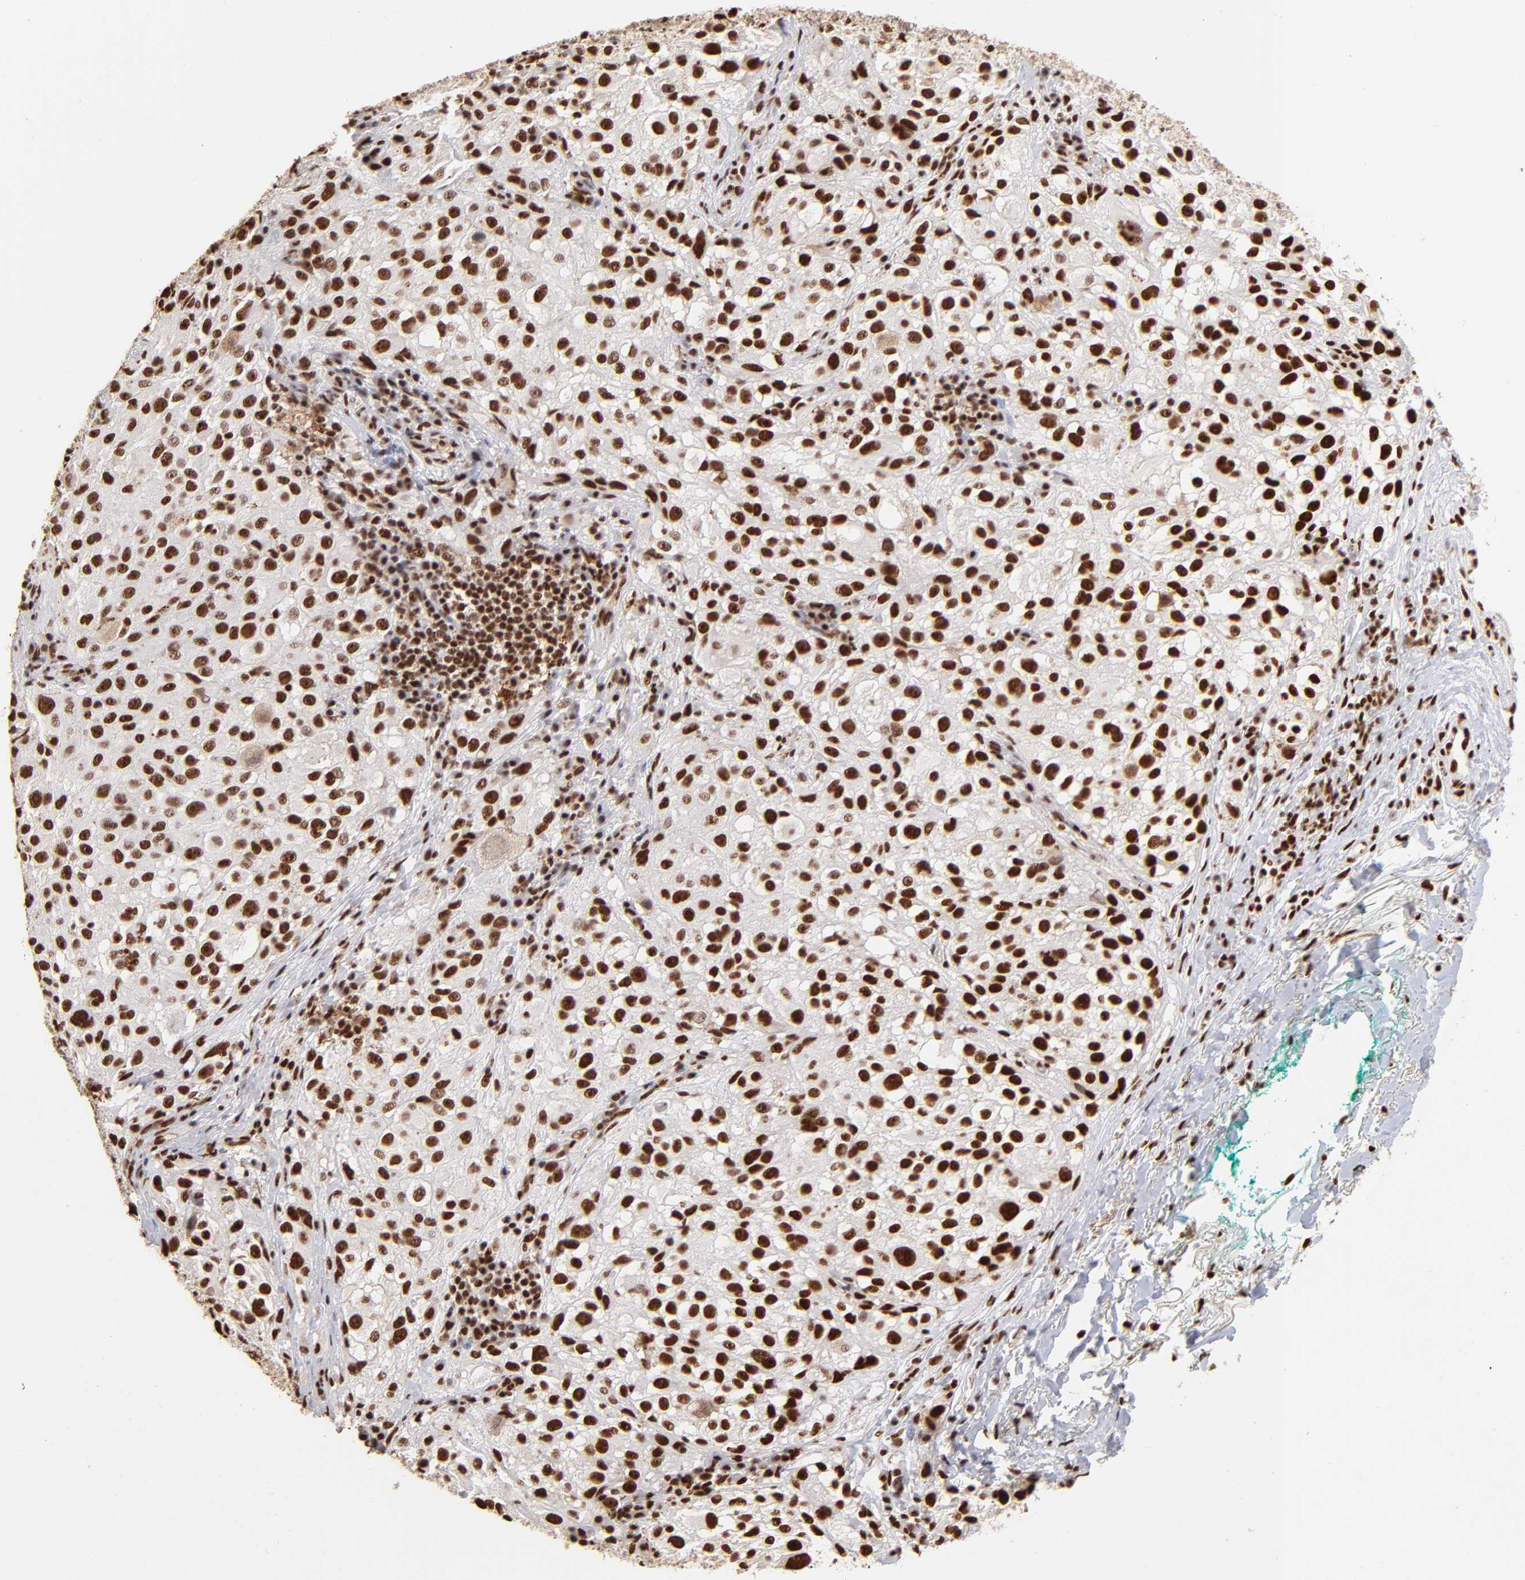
{"staining": {"intensity": "strong", "quantity": ">75%", "location": "nuclear"}, "tissue": "melanoma", "cell_type": "Tumor cells", "image_type": "cancer", "snomed": [{"axis": "morphology", "description": "Necrosis, NOS"}, {"axis": "morphology", "description": "Malignant melanoma, NOS"}, {"axis": "topography", "description": "Skin"}], "caption": "An IHC photomicrograph of neoplastic tissue is shown. Protein staining in brown labels strong nuclear positivity in melanoma within tumor cells. (brown staining indicates protein expression, while blue staining denotes nuclei).", "gene": "ZNF146", "patient": {"sex": "female", "age": 87}}